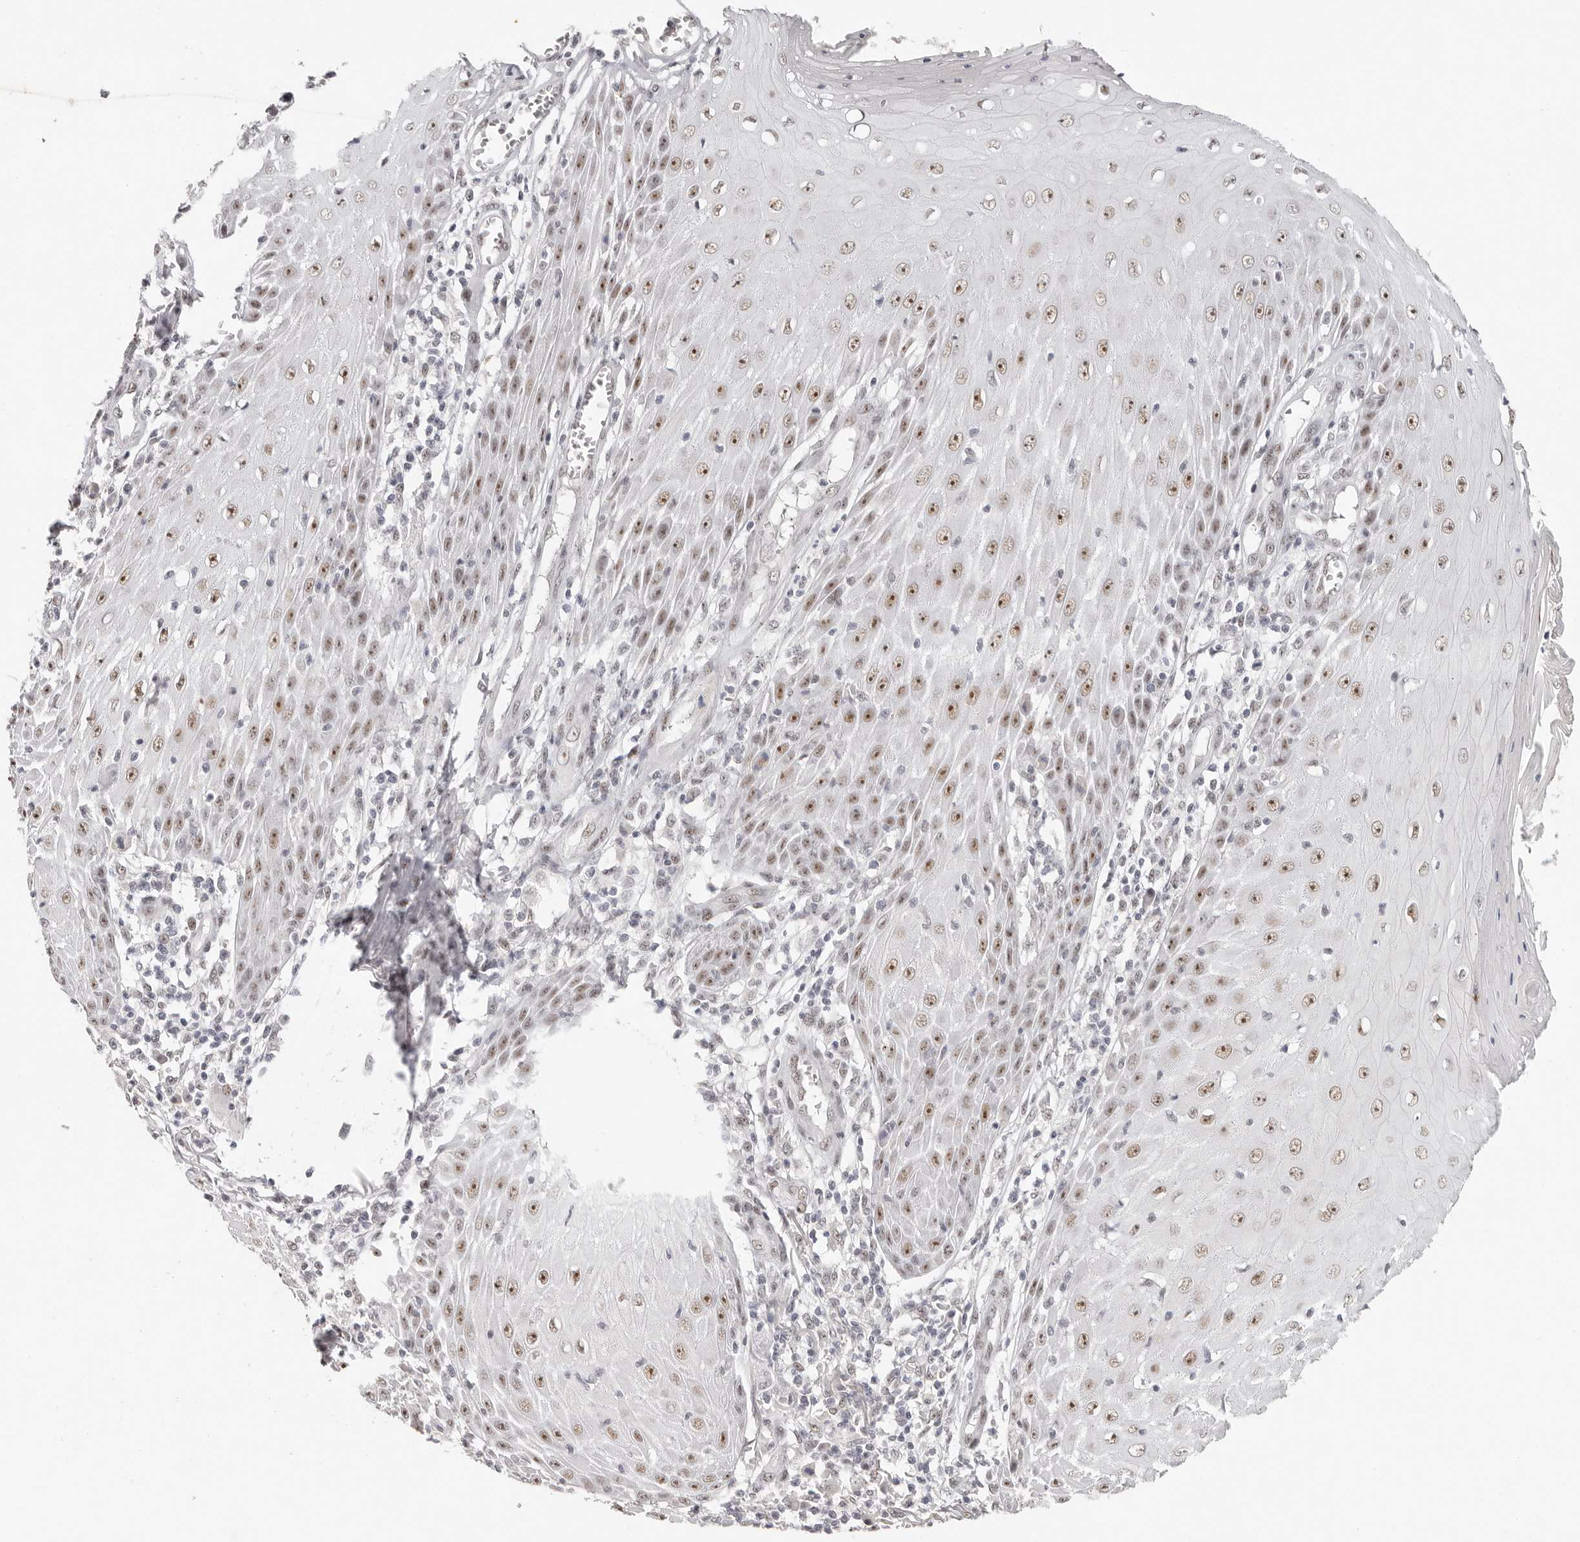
{"staining": {"intensity": "moderate", "quantity": ">75%", "location": "nuclear"}, "tissue": "skin cancer", "cell_type": "Tumor cells", "image_type": "cancer", "snomed": [{"axis": "morphology", "description": "Squamous cell carcinoma, NOS"}, {"axis": "topography", "description": "Skin"}], "caption": "A brown stain highlights moderate nuclear expression of a protein in skin cancer (squamous cell carcinoma) tumor cells. (DAB (3,3'-diaminobenzidine) = brown stain, brightfield microscopy at high magnification).", "gene": "LARP7", "patient": {"sex": "female", "age": 73}}